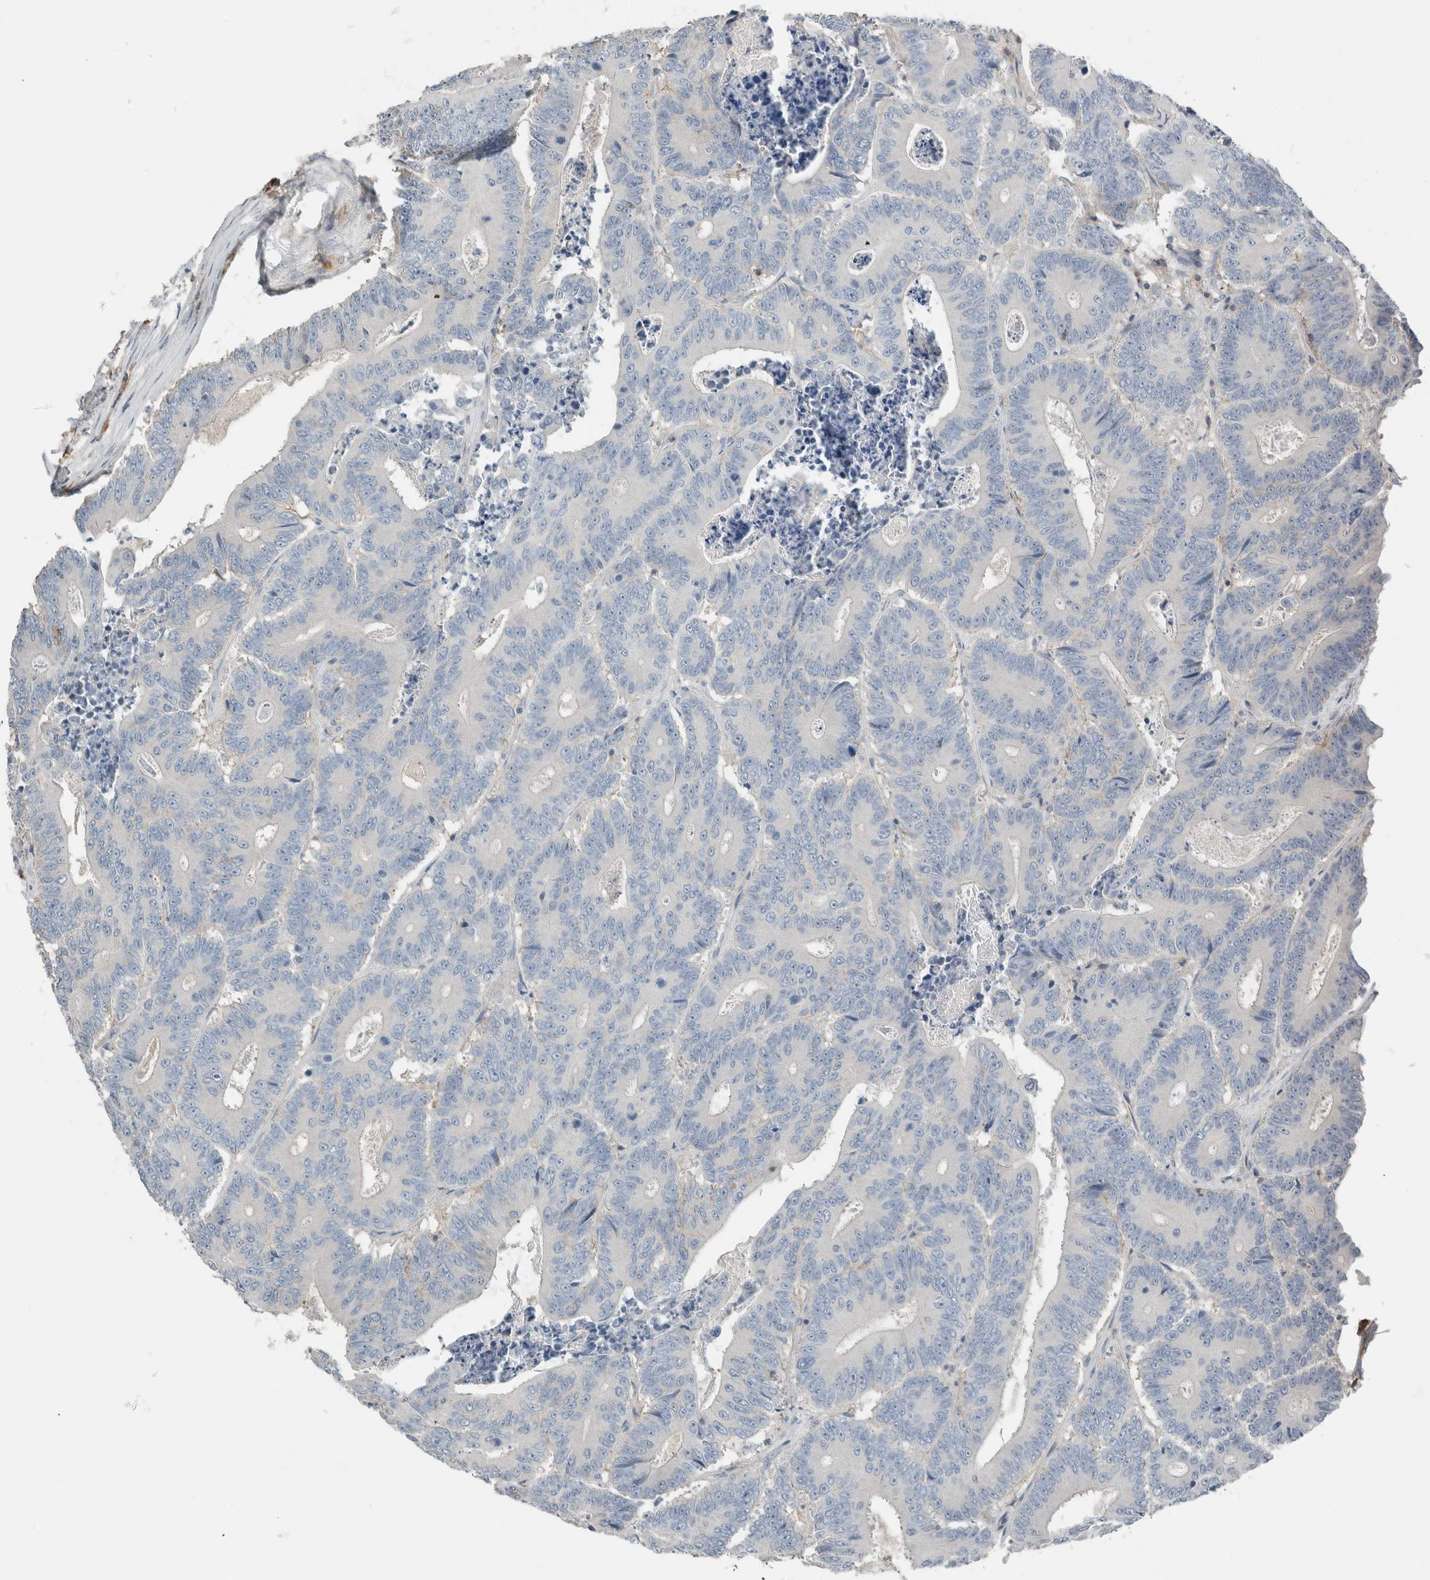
{"staining": {"intensity": "negative", "quantity": "none", "location": "none"}, "tissue": "colorectal cancer", "cell_type": "Tumor cells", "image_type": "cancer", "snomed": [{"axis": "morphology", "description": "Adenocarcinoma, NOS"}, {"axis": "topography", "description": "Colon"}], "caption": "The image exhibits no significant positivity in tumor cells of colorectal adenocarcinoma.", "gene": "ERCC6L2", "patient": {"sex": "male", "age": 83}}